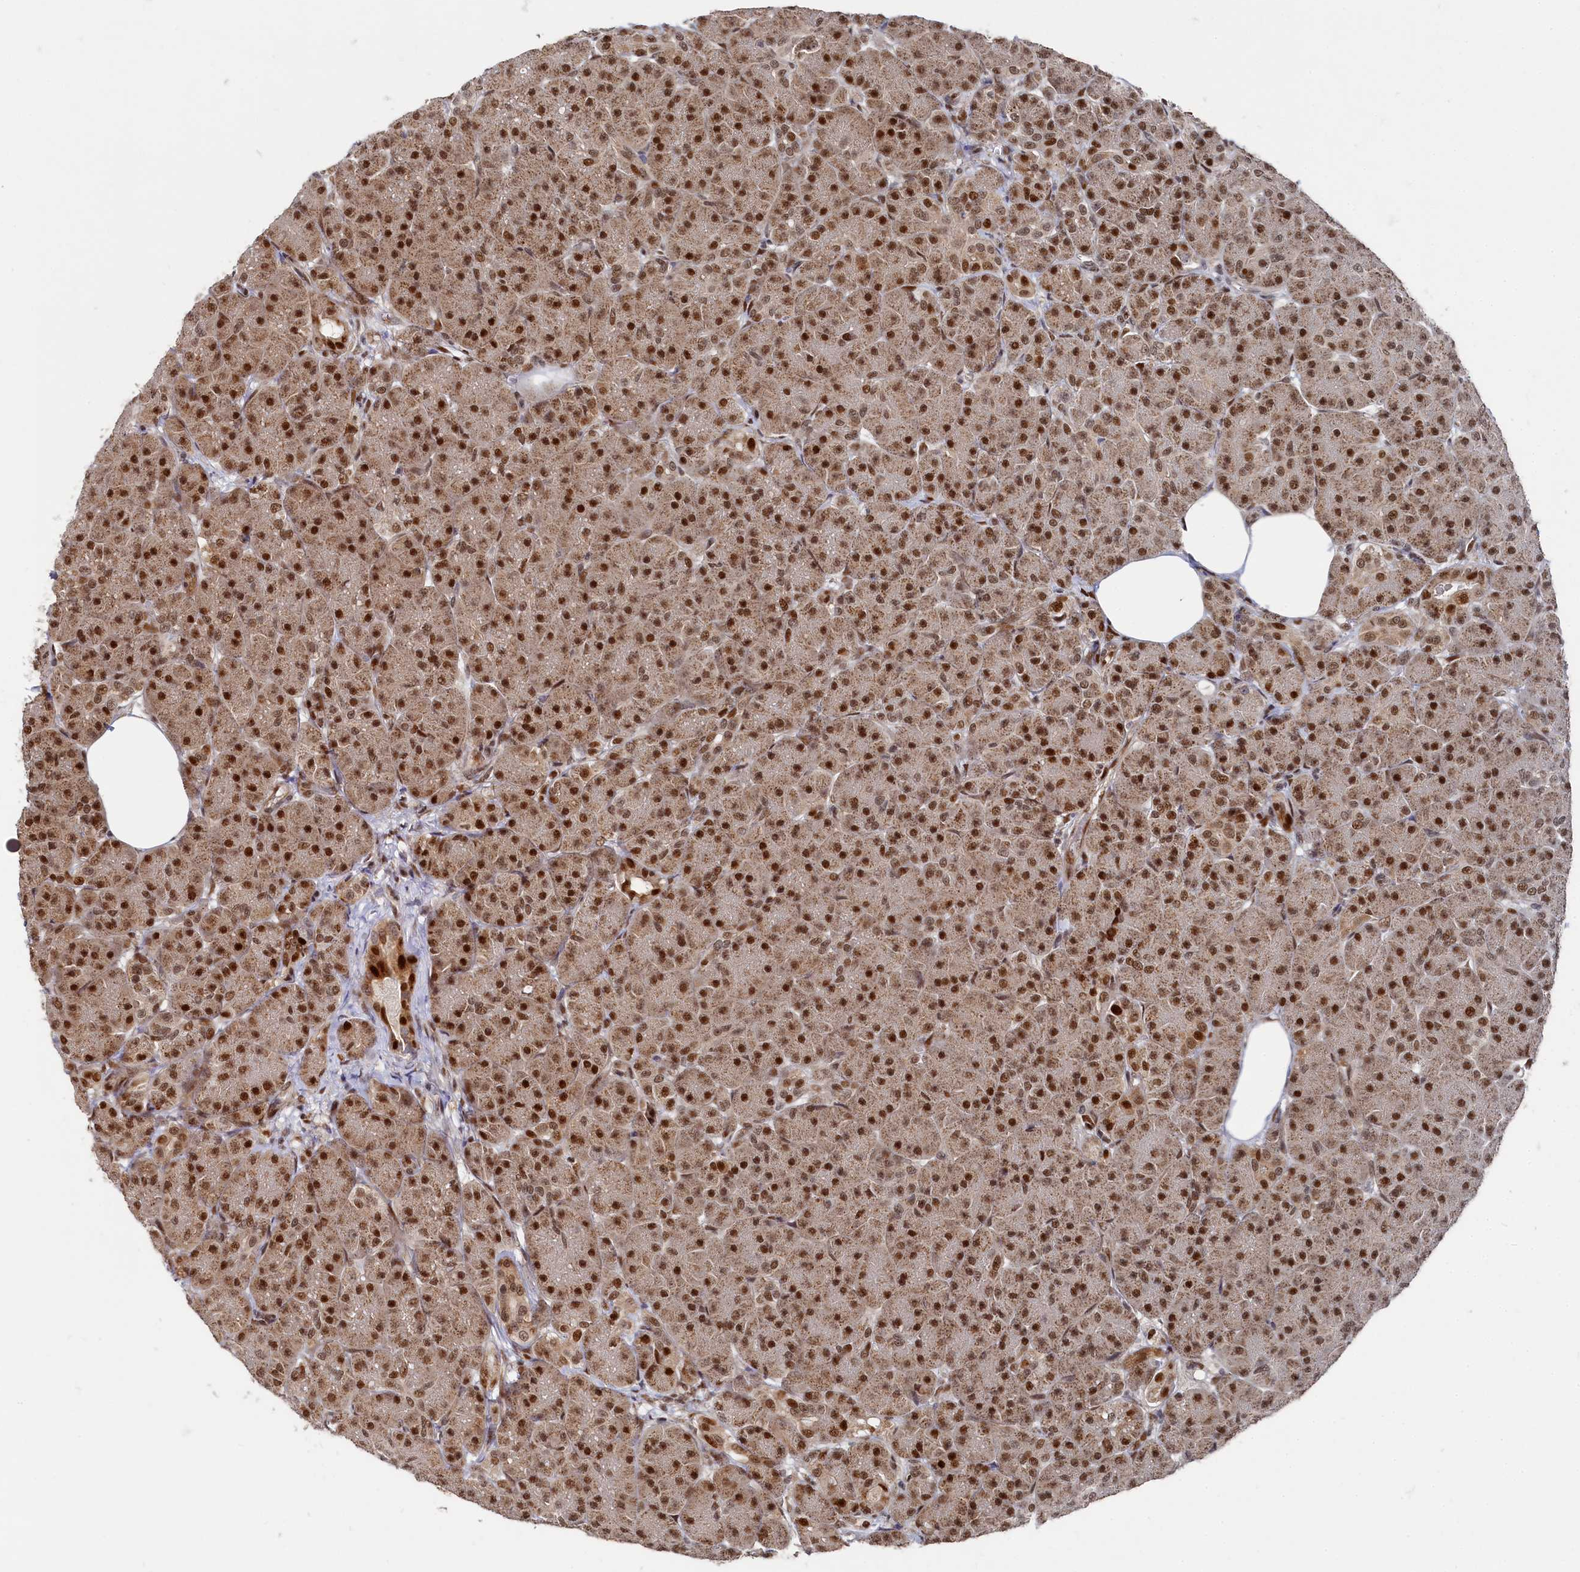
{"staining": {"intensity": "strong", "quantity": ">75%", "location": "cytoplasmic/membranous,nuclear"}, "tissue": "pancreas", "cell_type": "Exocrine glandular cells", "image_type": "normal", "snomed": [{"axis": "morphology", "description": "Normal tissue, NOS"}, {"axis": "topography", "description": "Pancreas"}], "caption": "DAB (3,3'-diaminobenzidine) immunohistochemical staining of unremarkable pancreas shows strong cytoplasmic/membranous,nuclear protein staining in about >75% of exocrine glandular cells.", "gene": "BUB3", "patient": {"sex": "male", "age": 63}}